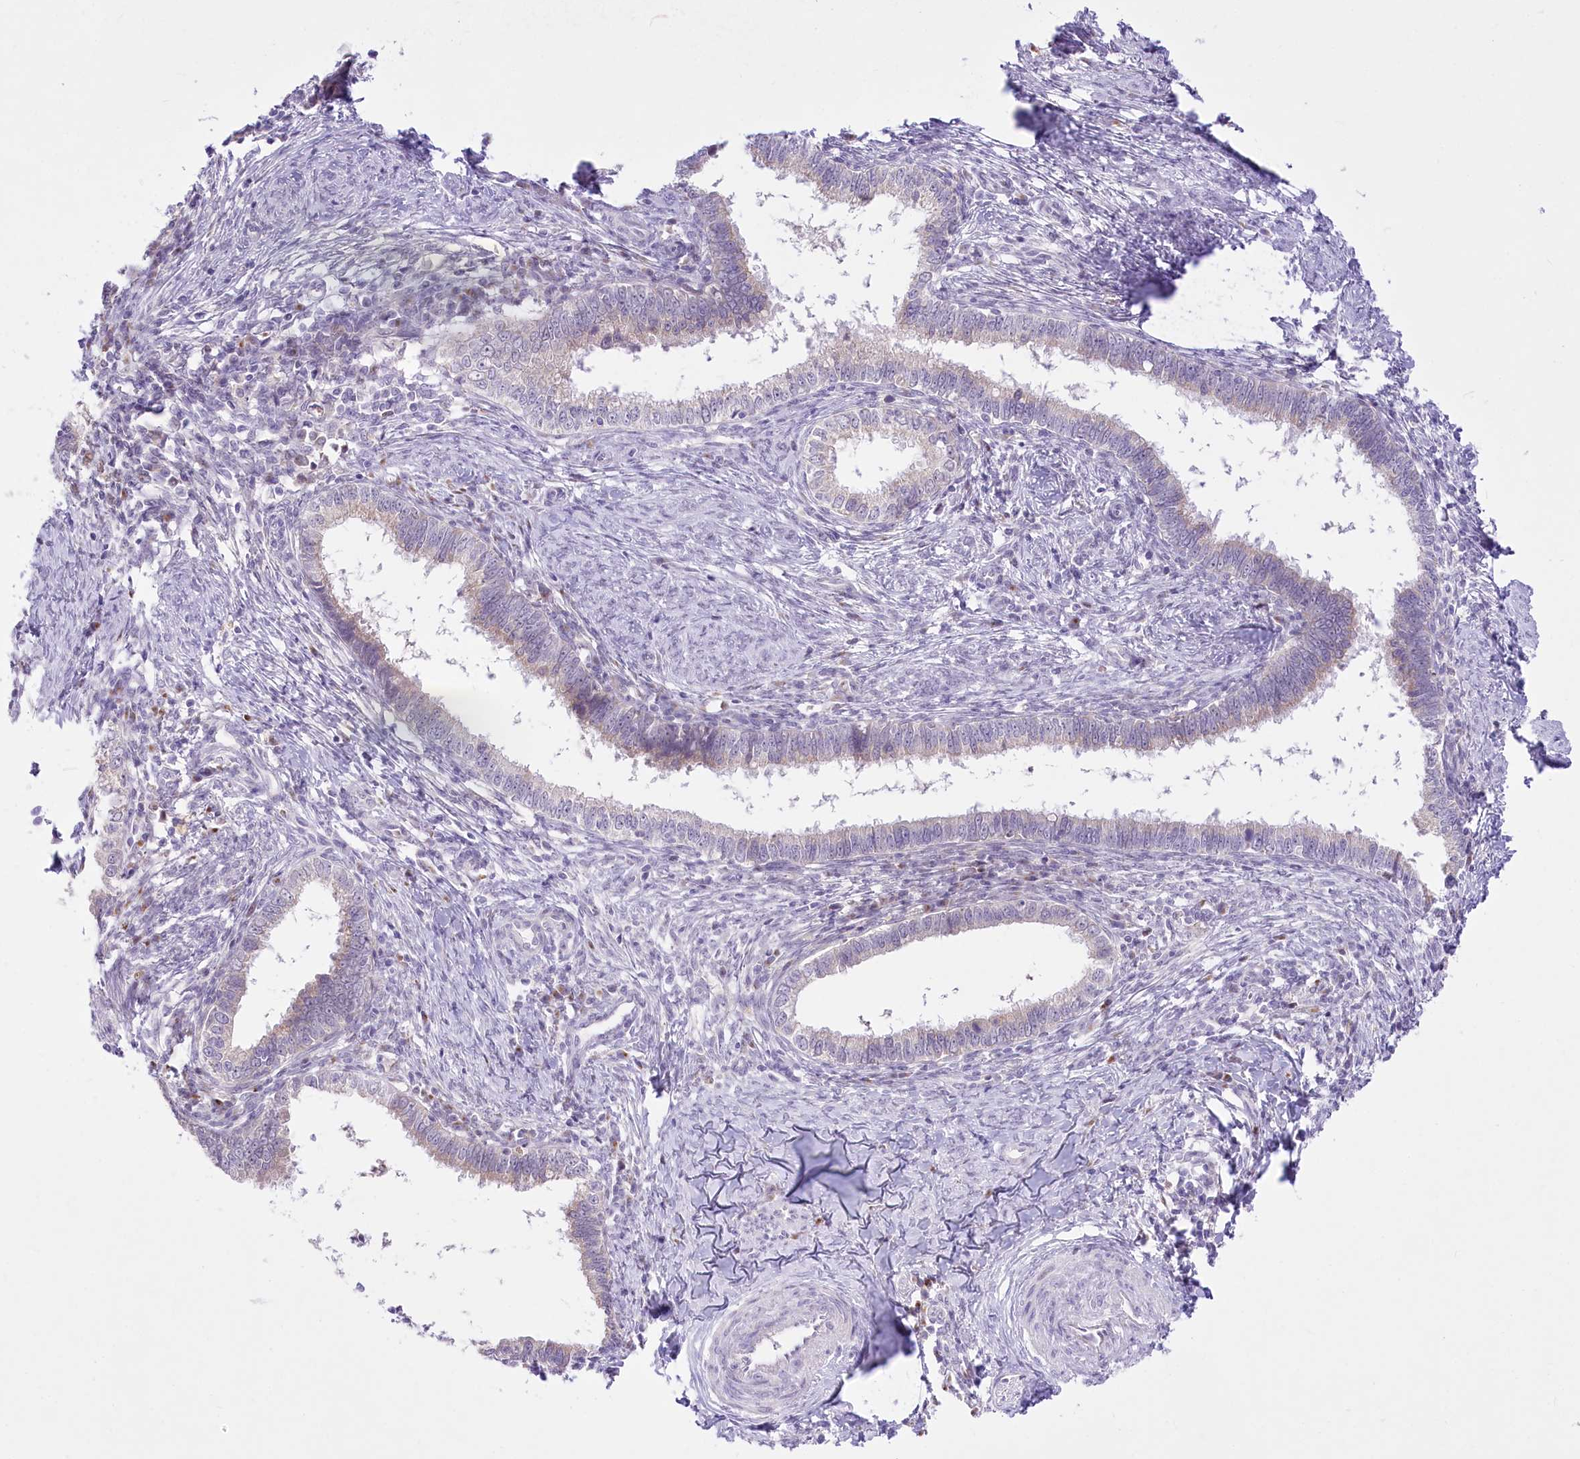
{"staining": {"intensity": "negative", "quantity": "none", "location": "none"}, "tissue": "cervical cancer", "cell_type": "Tumor cells", "image_type": "cancer", "snomed": [{"axis": "morphology", "description": "Adenocarcinoma, NOS"}, {"axis": "topography", "description": "Cervix"}], "caption": "A histopathology image of cervical cancer (adenocarcinoma) stained for a protein reveals no brown staining in tumor cells.", "gene": "BEND7", "patient": {"sex": "female", "age": 36}}